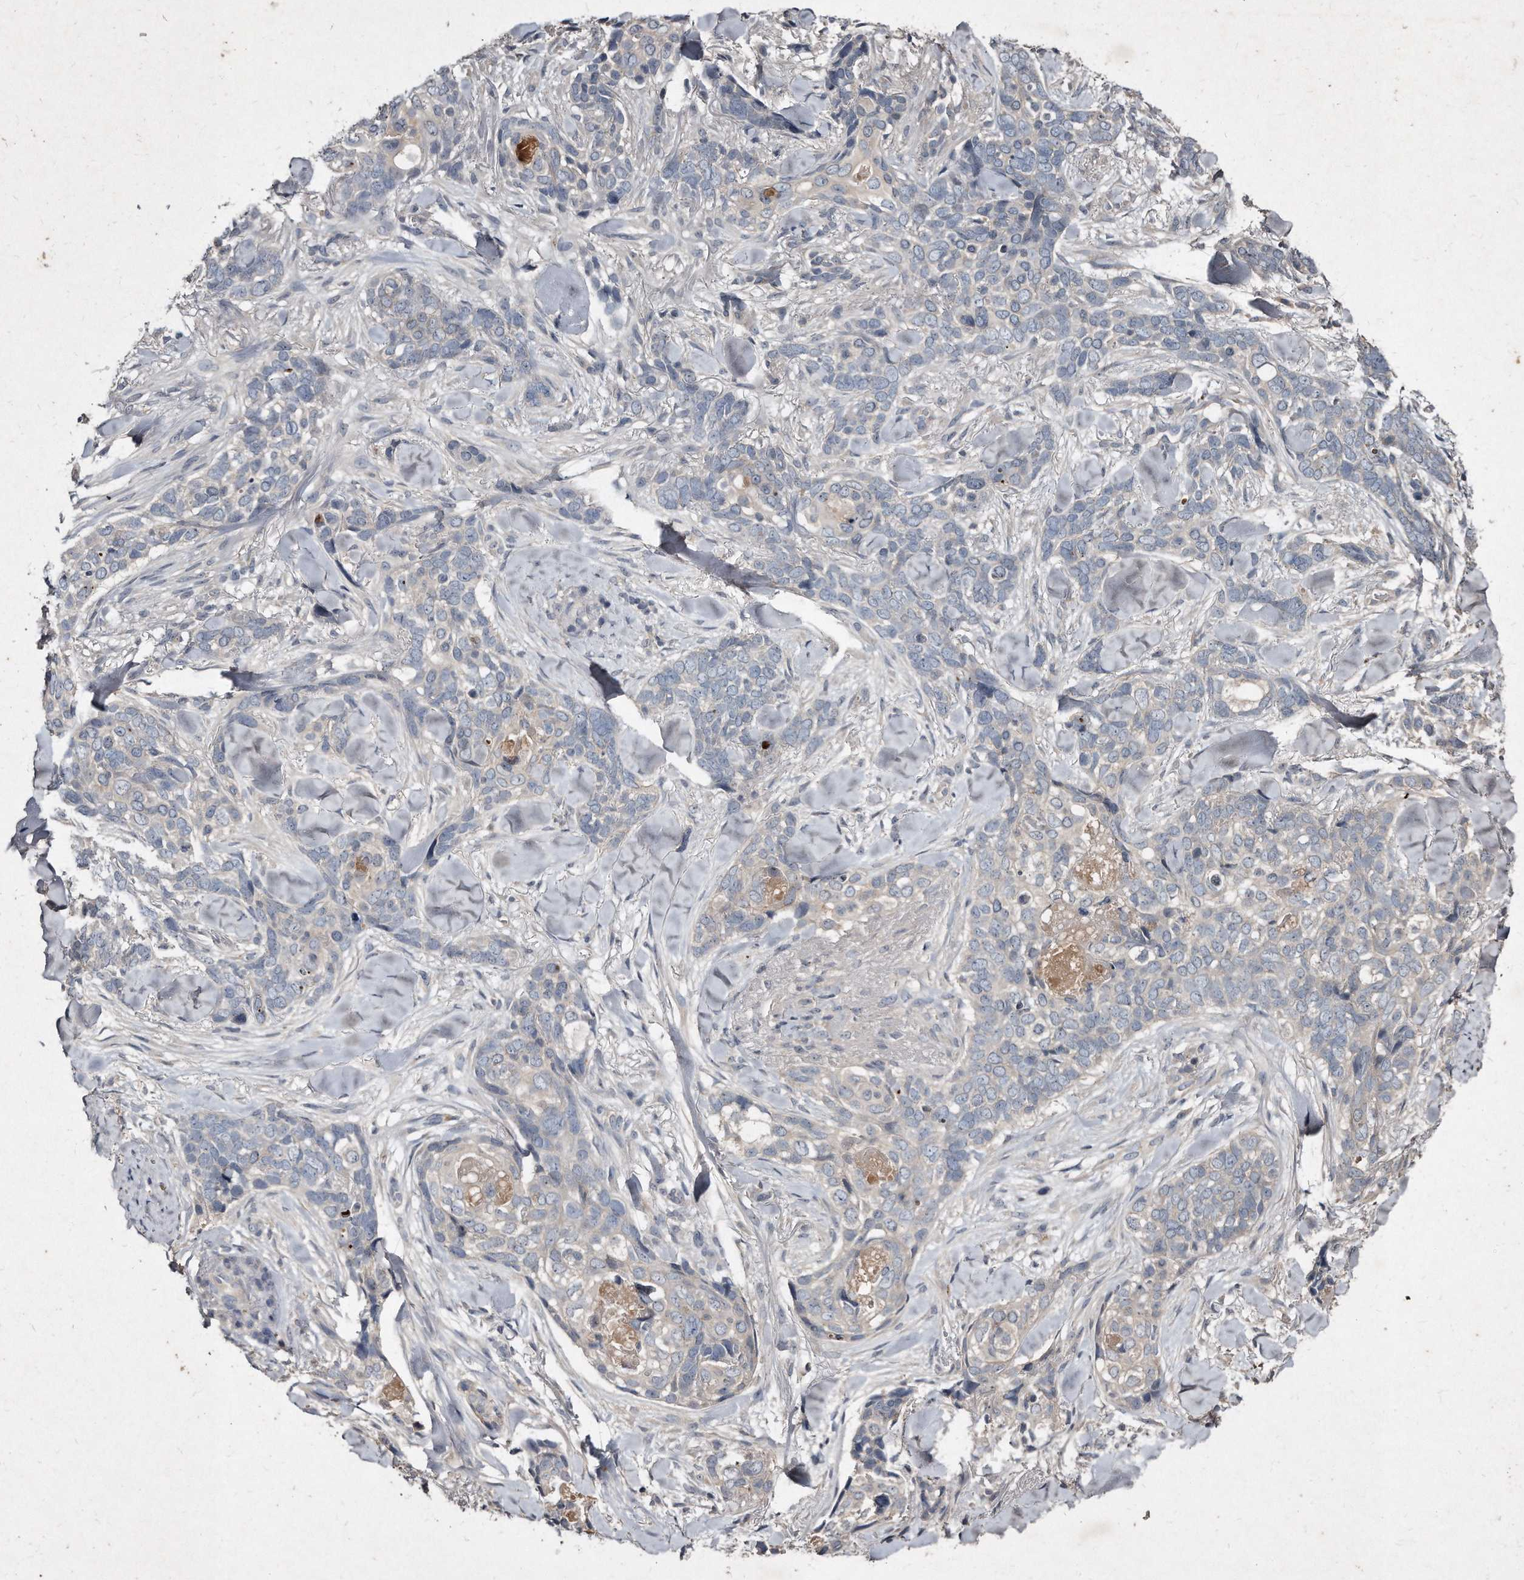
{"staining": {"intensity": "negative", "quantity": "none", "location": "none"}, "tissue": "skin cancer", "cell_type": "Tumor cells", "image_type": "cancer", "snomed": [{"axis": "morphology", "description": "Basal cell carcinoma"}, {"axis": "topography", "description": "Skin"}], "caption": "There is no significant positivity in tumor cells of skin basal cell carcinoma.", "gene": "KLHDC3", "patient": {"sex": "female", "age": 82}}